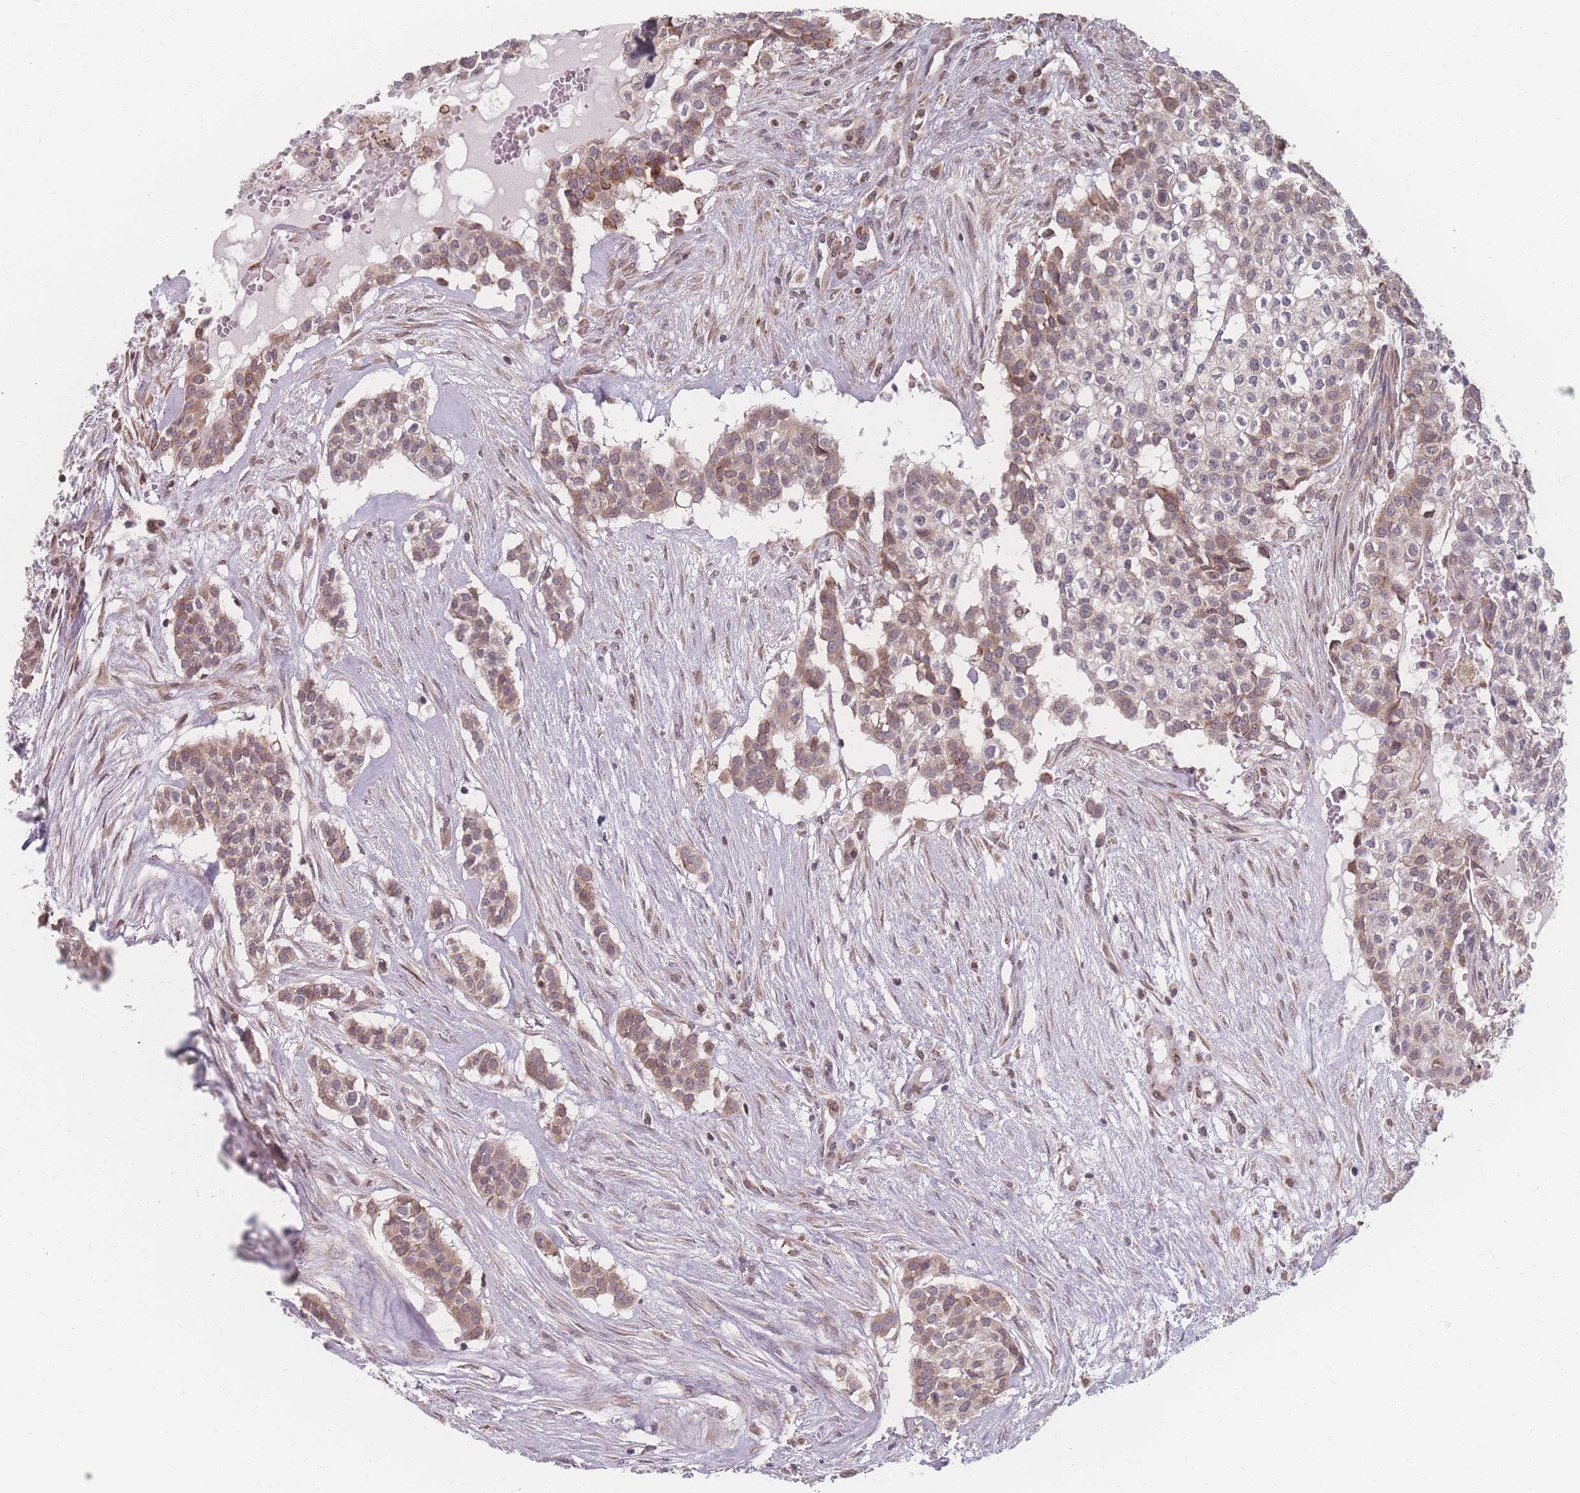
{"staining": {"intensity": "weak", "quantity": "25%-75%", "location": "cytoplasmic/membranous"}, "tissue": "head and neck cancer", "cell_type": "Tumor cells", "image_type": "cancer", "snomed": [{"axis": "morphology", "description": "Adenocarcinoma, NOS"}, {"axis": "topography", "description": "Head-Neck"}], "caption": "A brown stain shows weak cytoplasmic/membranous positivity of a protein in human head and neck cancer (adenocarcinoma) tumor cells.", "gene": "ZC3H13", "patient": {"sex": "male", "age": 81}}